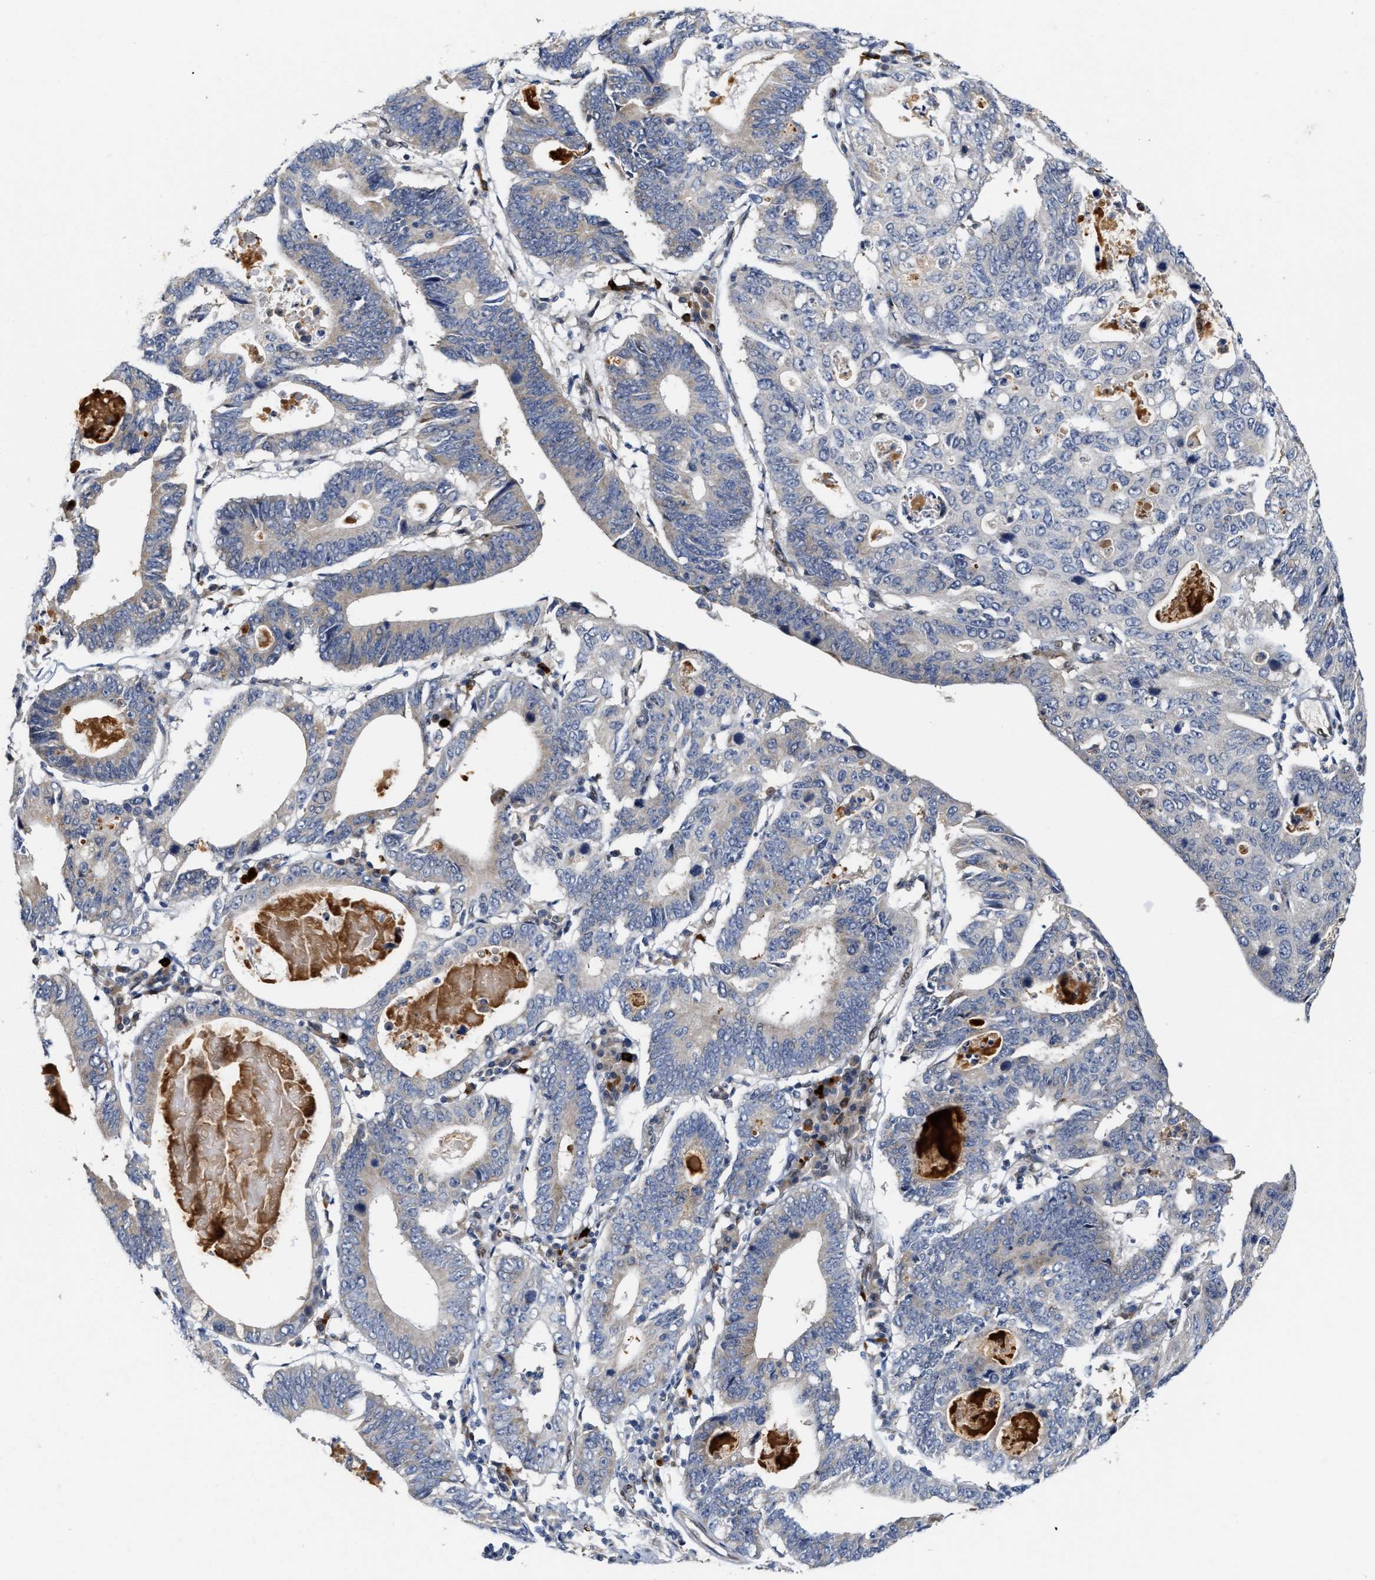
{"staining": {"intensity": "weak", "quantity": "<25%", "location": "cytoplasmic/membranous"}, "tissue": "stomach cancer", "cell_type": "Tumor cells", "image_type": "cancer", "snomed": [{"axis": "morphology", "description": "Adenocarcinoma, NOS"}, {"axis": "topography", "description": "Stomach"}], "caption": "Image shows no protein expression in tumor cells of stomach cancer tissue.", "gene": "TCF4", "patient": {"sex": "male", "age": 59}}